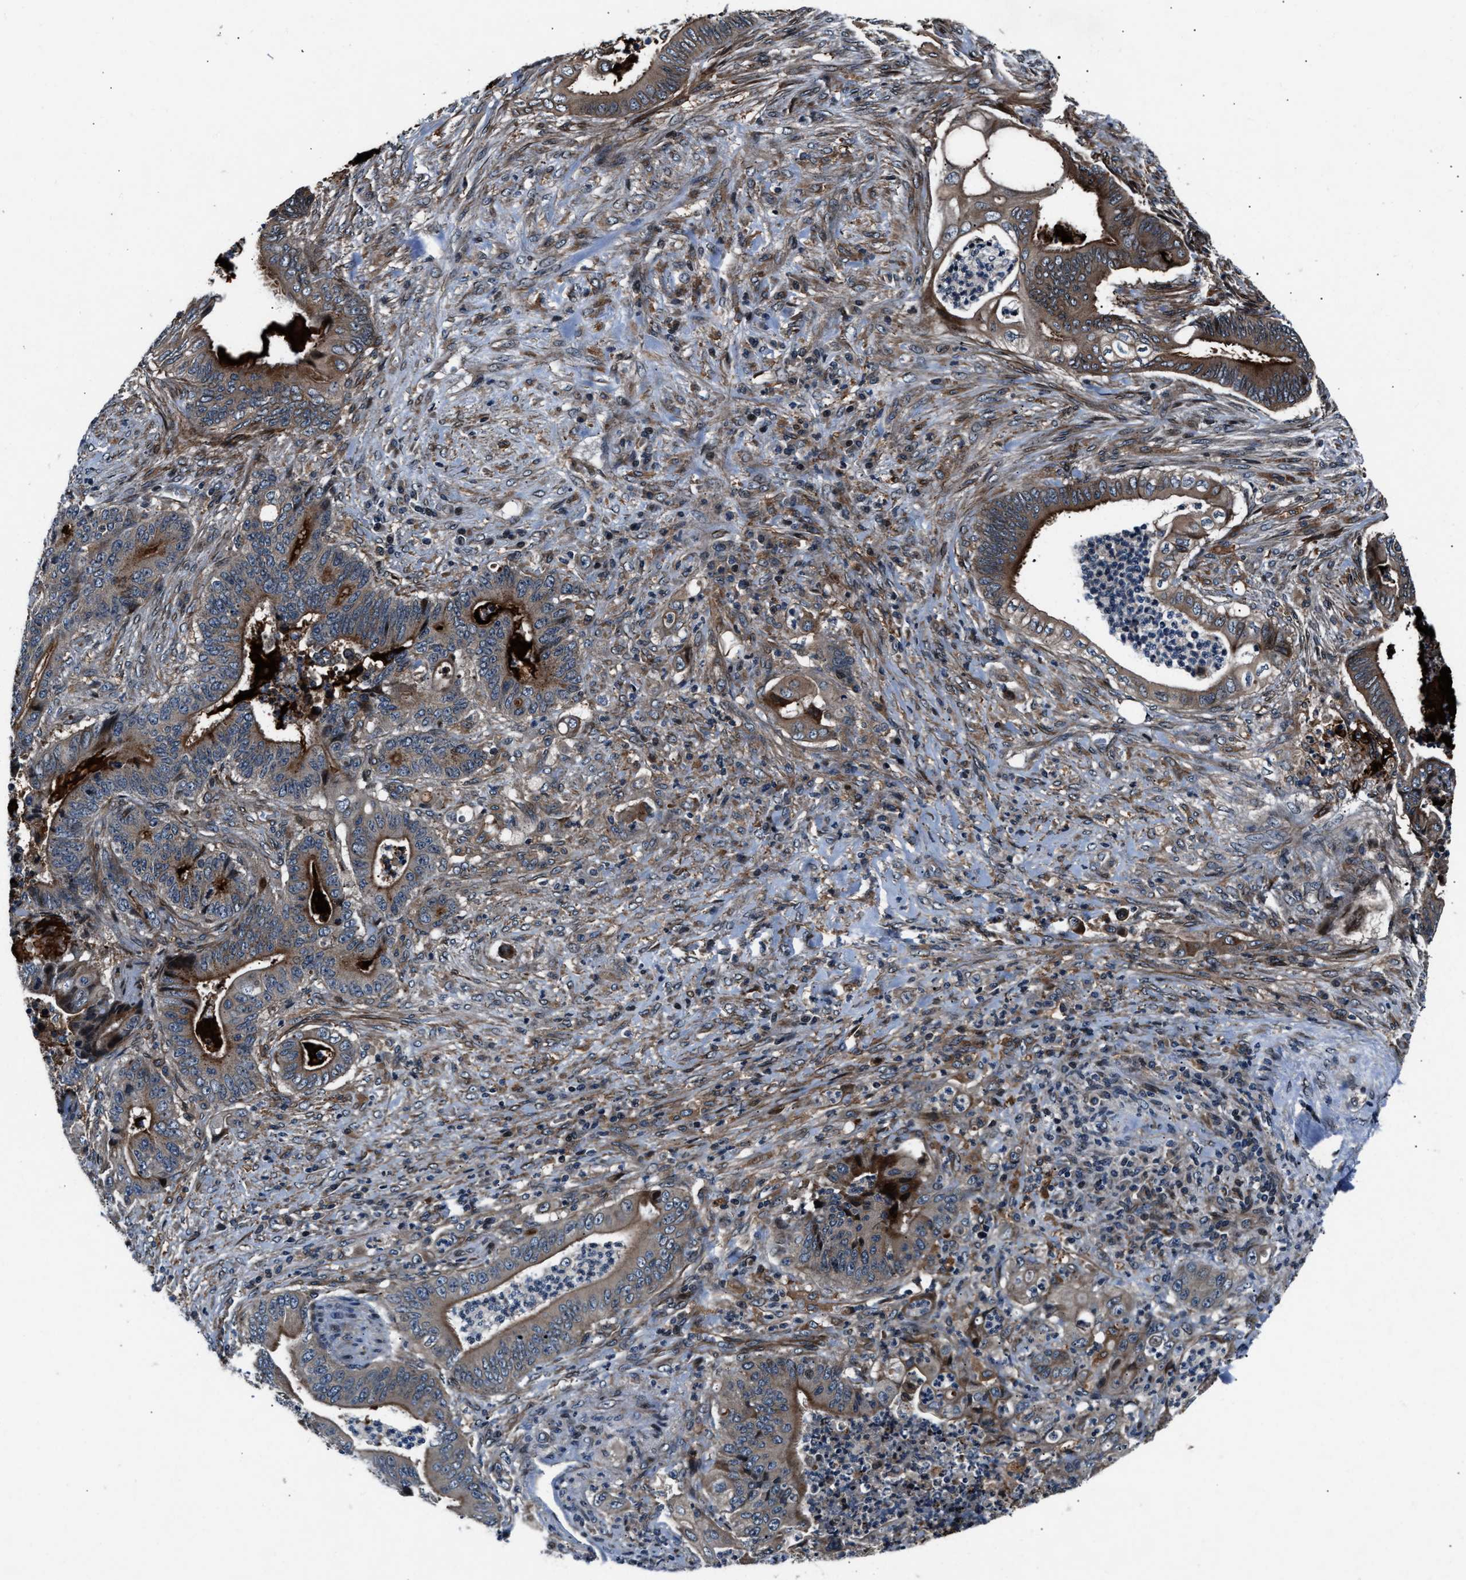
{"staining": {"intensity": "moderate", "quantity": ">75%", "location": "cytoplasmic/membranous"}, "tissue": "stomach cancer", "cell_type": "Tumor cells", "image_type": "cancer", "snomed": [{"axis": "morphology", "description": "Adenocarcinoma, NOS"}, {"axis": "topography", "description": "Stomach"}], "caption": "Immunohistochemistry of stomach cancer (adenocarcinoma) reveals medium levels of moderate cytoplasmic/membranous expression in about >75% of tumor cells.", "gene": "DYNC2I1", "patient": {"sex": "female", "age": 73}}